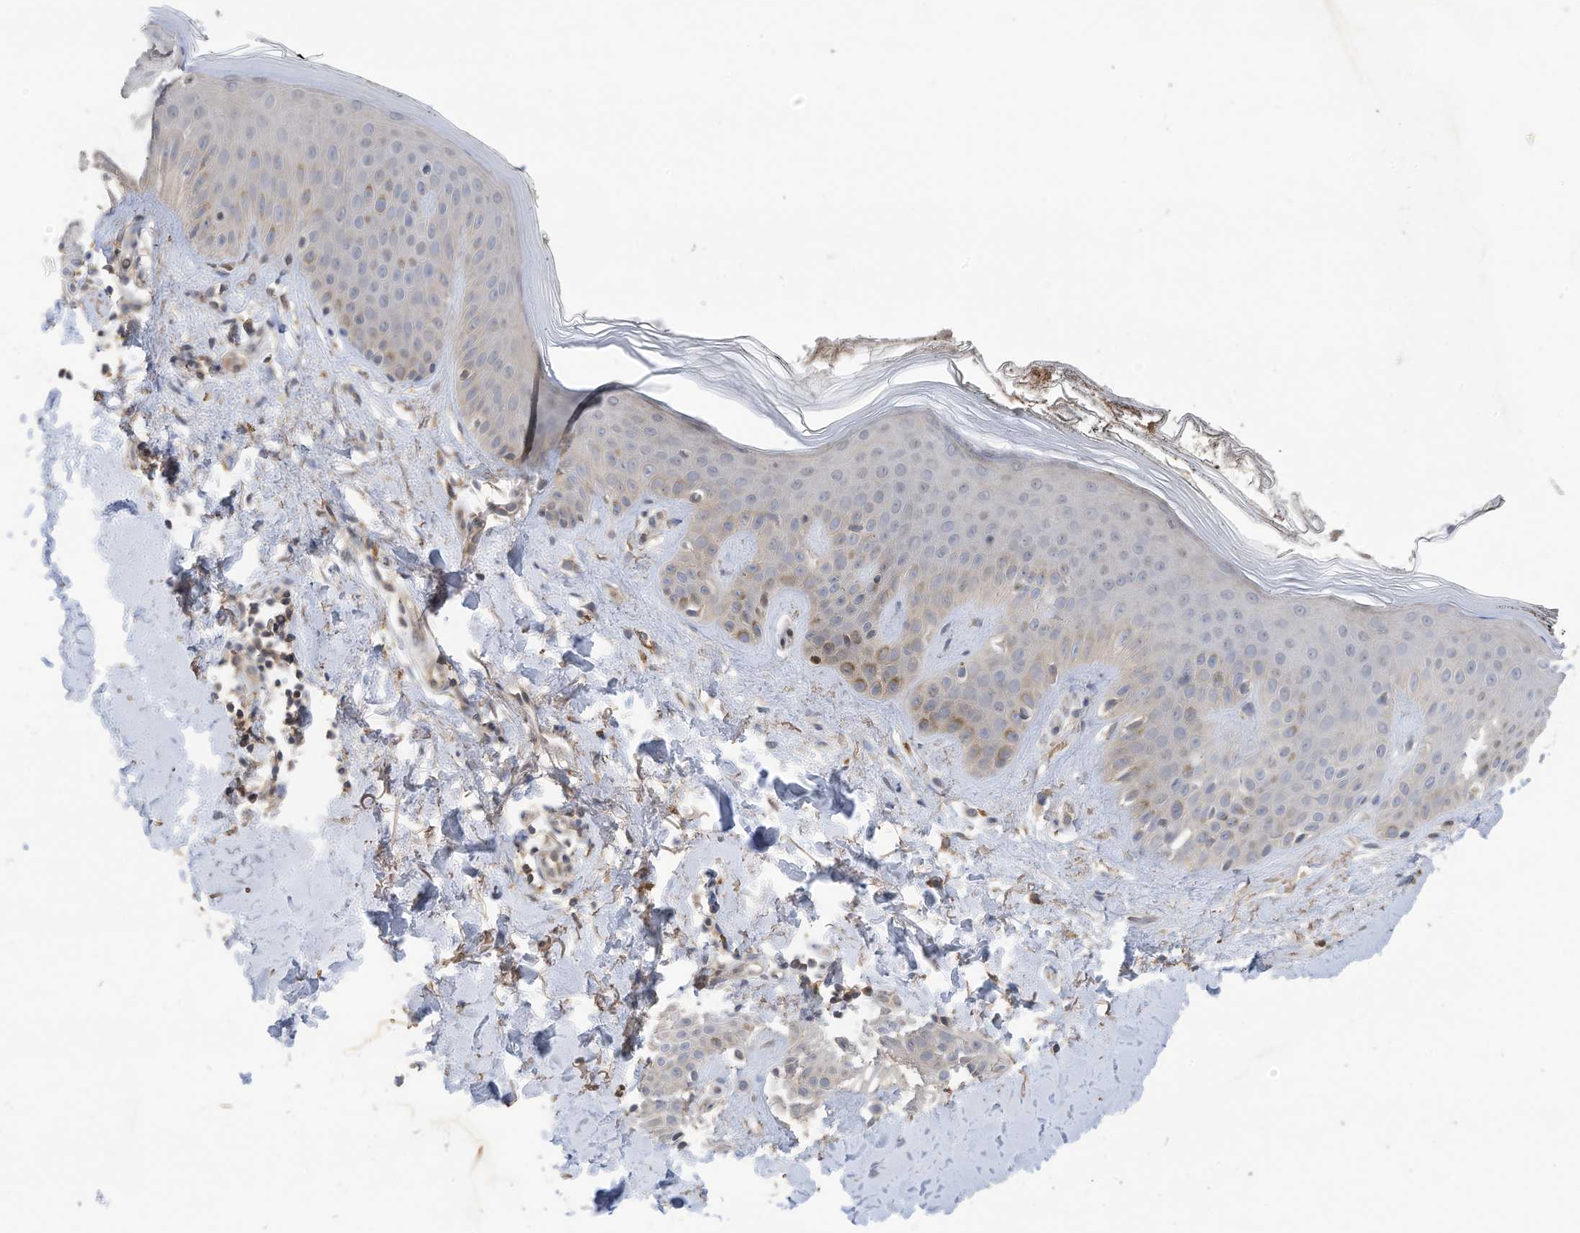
{"staining": {"intensity": "negative", "quantity": "none", "location": "none"}, "tissue": "skin", "cell_type": "Fibroblasts", "image_type": "normal", "snomed": [{"axis": "morphology", "description": "Normal tissue, NOS"}, {"axis": "topography", "description": "Skin"}], "caption": "Normal skin was stained to show a protein in brown. There is no significant staining in fibroblasts. The staining was performed using DAB to visualize the protein expression in brown, while the nuclei were stained in blue with hematoxylin (Magnification: 20x).", "gene": "REC8", "patient": {"sex": "female", "age": 64}}